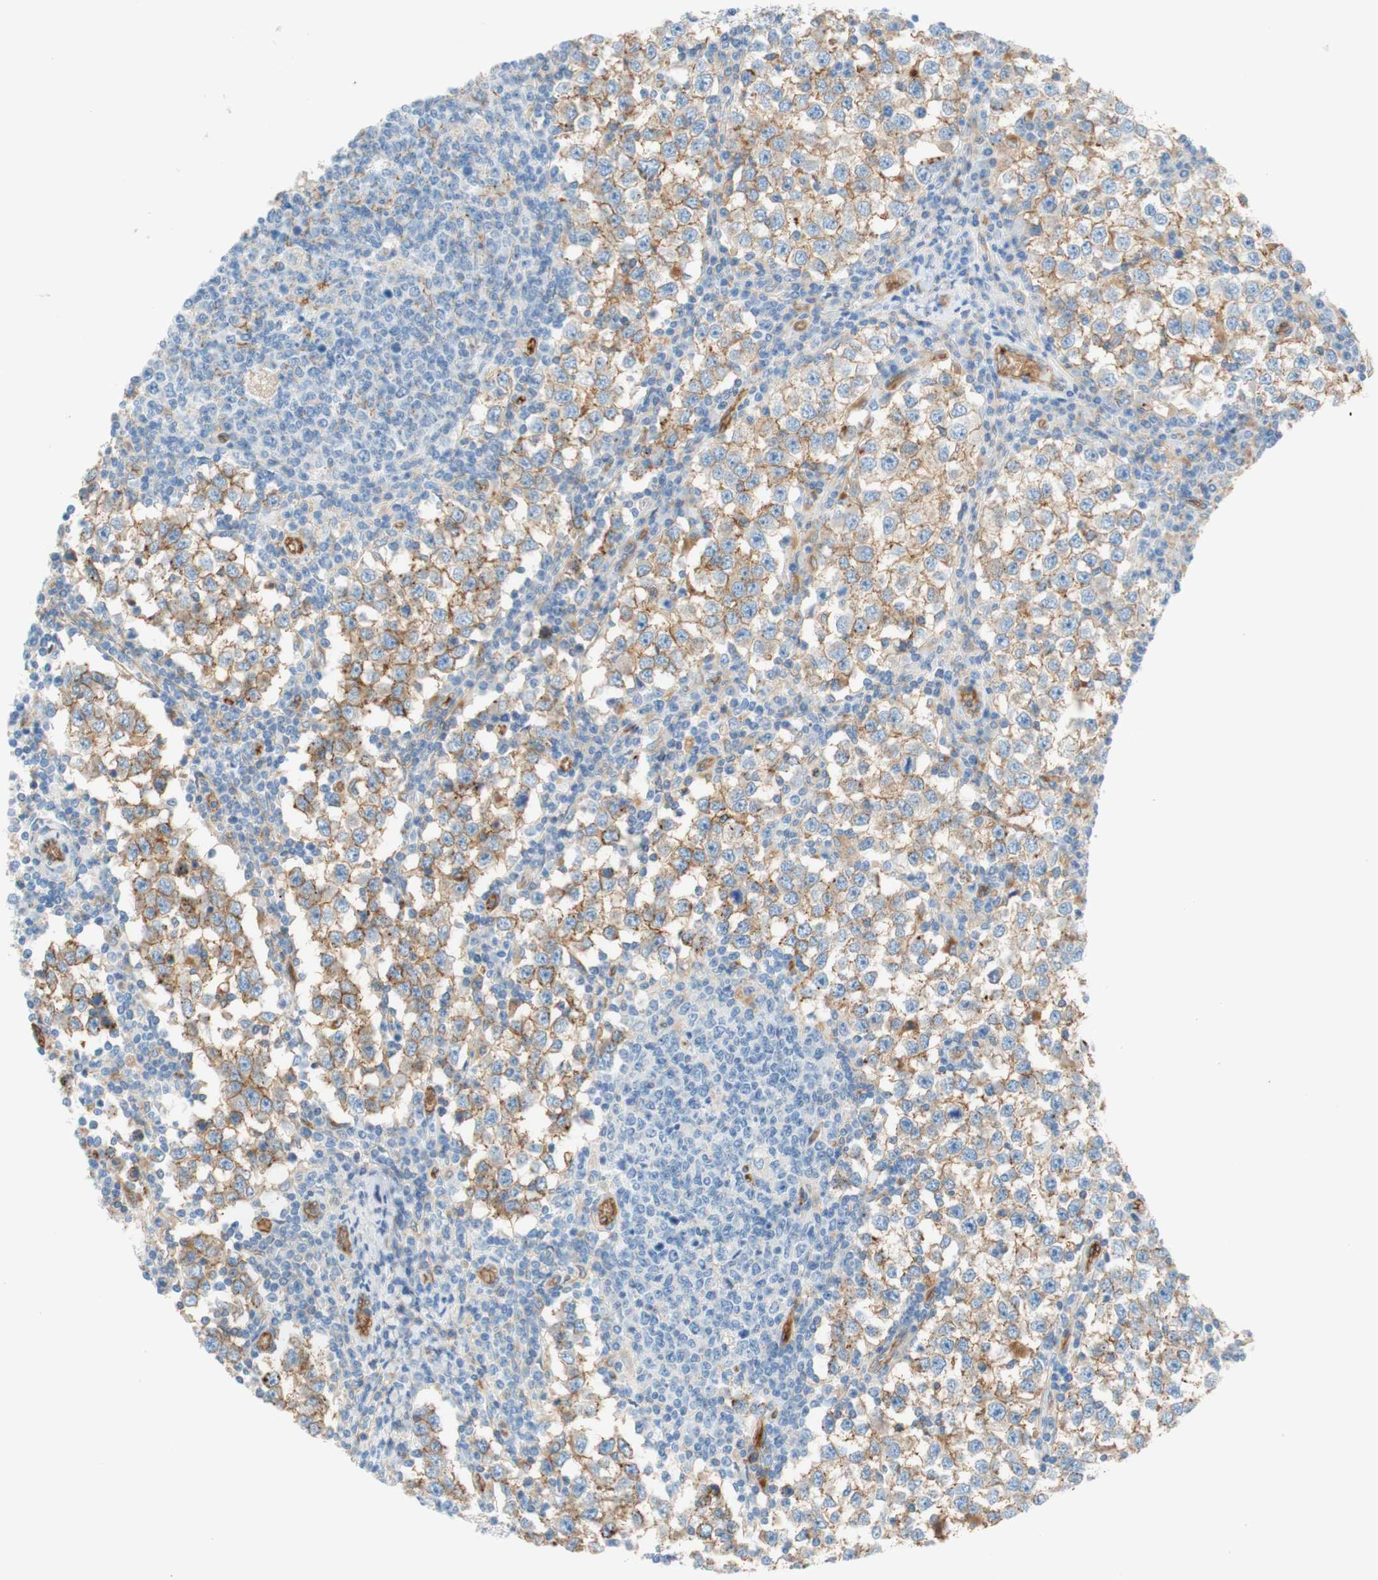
{"staining": {"intensity": "moderate", "quantity": "25%-75%", "location": "cytoplasmic/membranous"}, "tissue": "testis cancer", "cell_type": "Tumor cells", "image_type": "cancer", "snomed": [{"axis": "morphology", "description": "Seminoma, NOS"}, {"axis": "topography", "description": "Testis"}], "caption": "Moderate cytoplasmic/membranous positivity is seen in approximately 25%-75% of tumor cells in testis seminoma.", "gene": "STOM", "patient": {"sex": "male", "age": 65}}